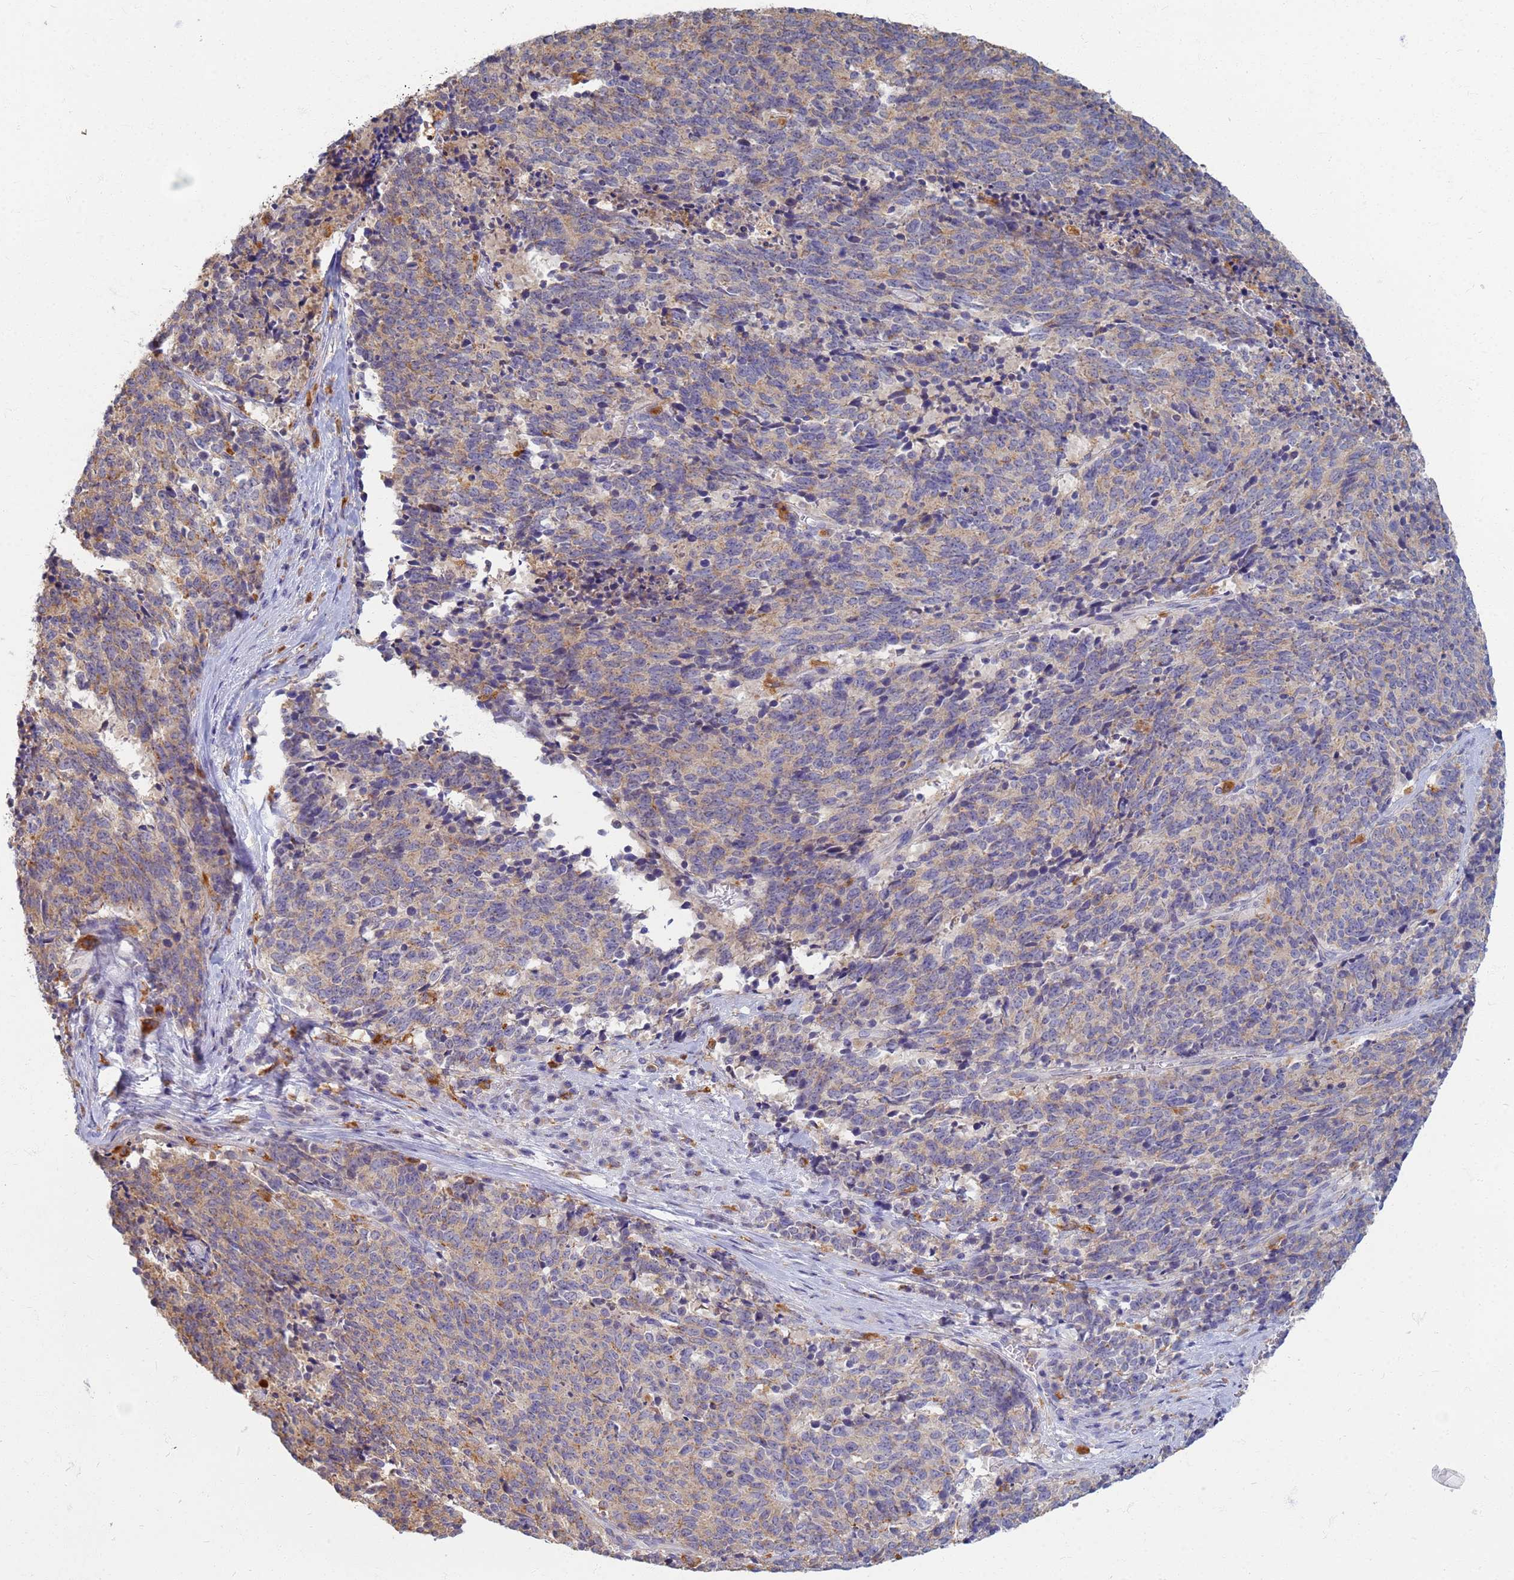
{"staining": {"intensity": "weak", "quantity": "25%-75%", "location": "cytoplasmic/membranous"}, "tissue": "cervical cancer", "cell_type": "Tumor cells", "image_type": "cancer", "snomed": [{"axis": "morphology", "description": "Squamous cell carcinoma, NOS"}, {"axis": "topography", "description": "Cervix"}], "caption": "This photomicrograph displays squamous cell carcinoma (cervical) stained with immunohistochemistry (IHC) to label a protein in brown. The cytoplasmic/membranous of tumor cells show weak positivity for the protein. Nuclei are counter-stained blue.", "gene": "ATP6V1E1", "patient": {"sex": "female", "age": 29}}